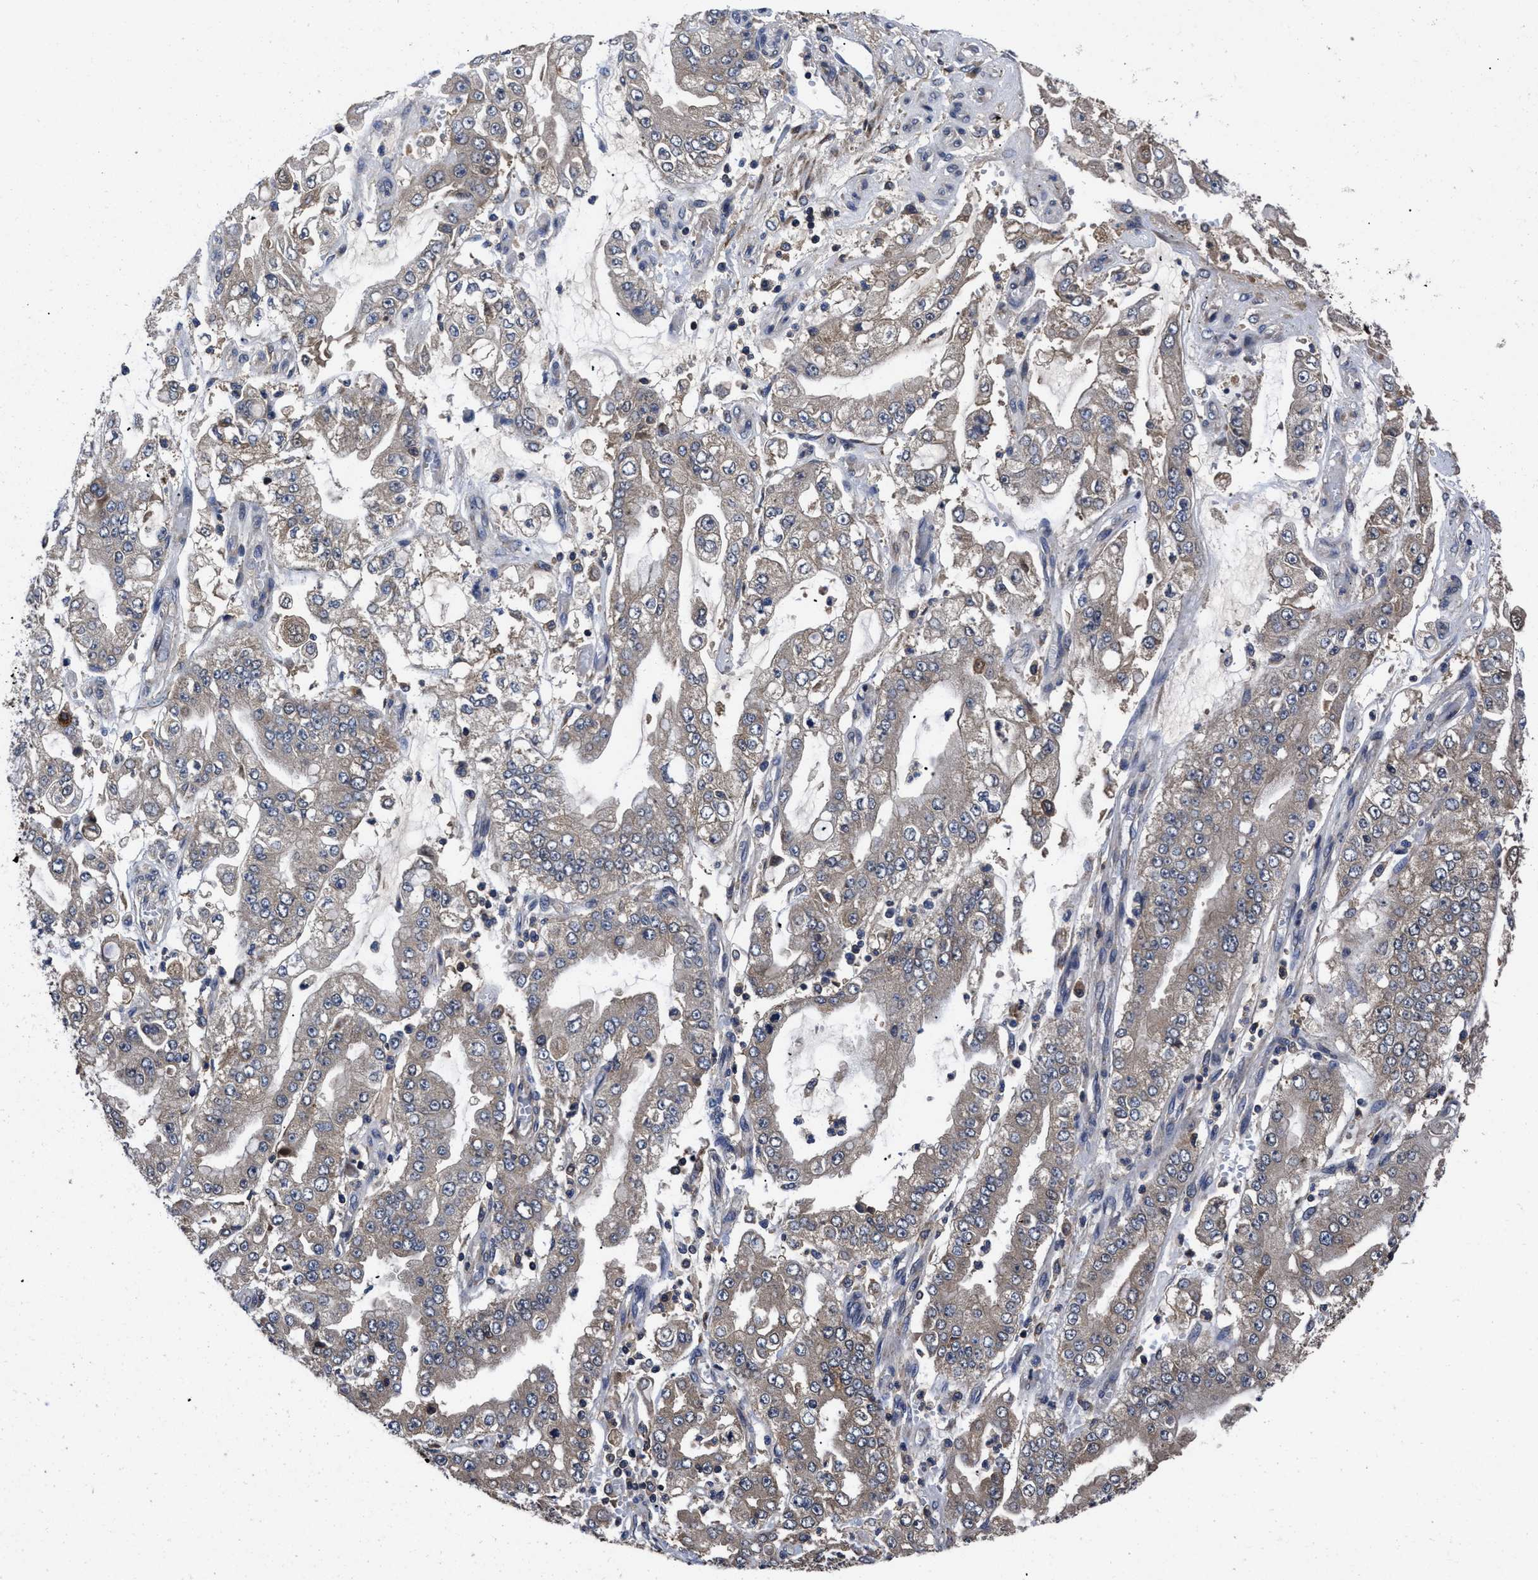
{"staining": {"intensity": "weak", "quantity": "<25%", "location": "cytoplasmic/membranous"}, "tissue": "stomach cancer", "cell_type": "Tumor cells", "image_type": "cancer", "snomed": [{"axis": "morphology", "description": "Adenocarcinoma, NOS"}, {"axis": "topography", "description": "Stomach"}], "caption": "Immunohistochemistry of adenocarcinoma (stomach) shows no positivity in tumor cells. (Brightfield microscopy of DAB immunohistochemistry at high magnification).", "gene": "LRRC3", "patient": {"sex": "male", "age": 76}}